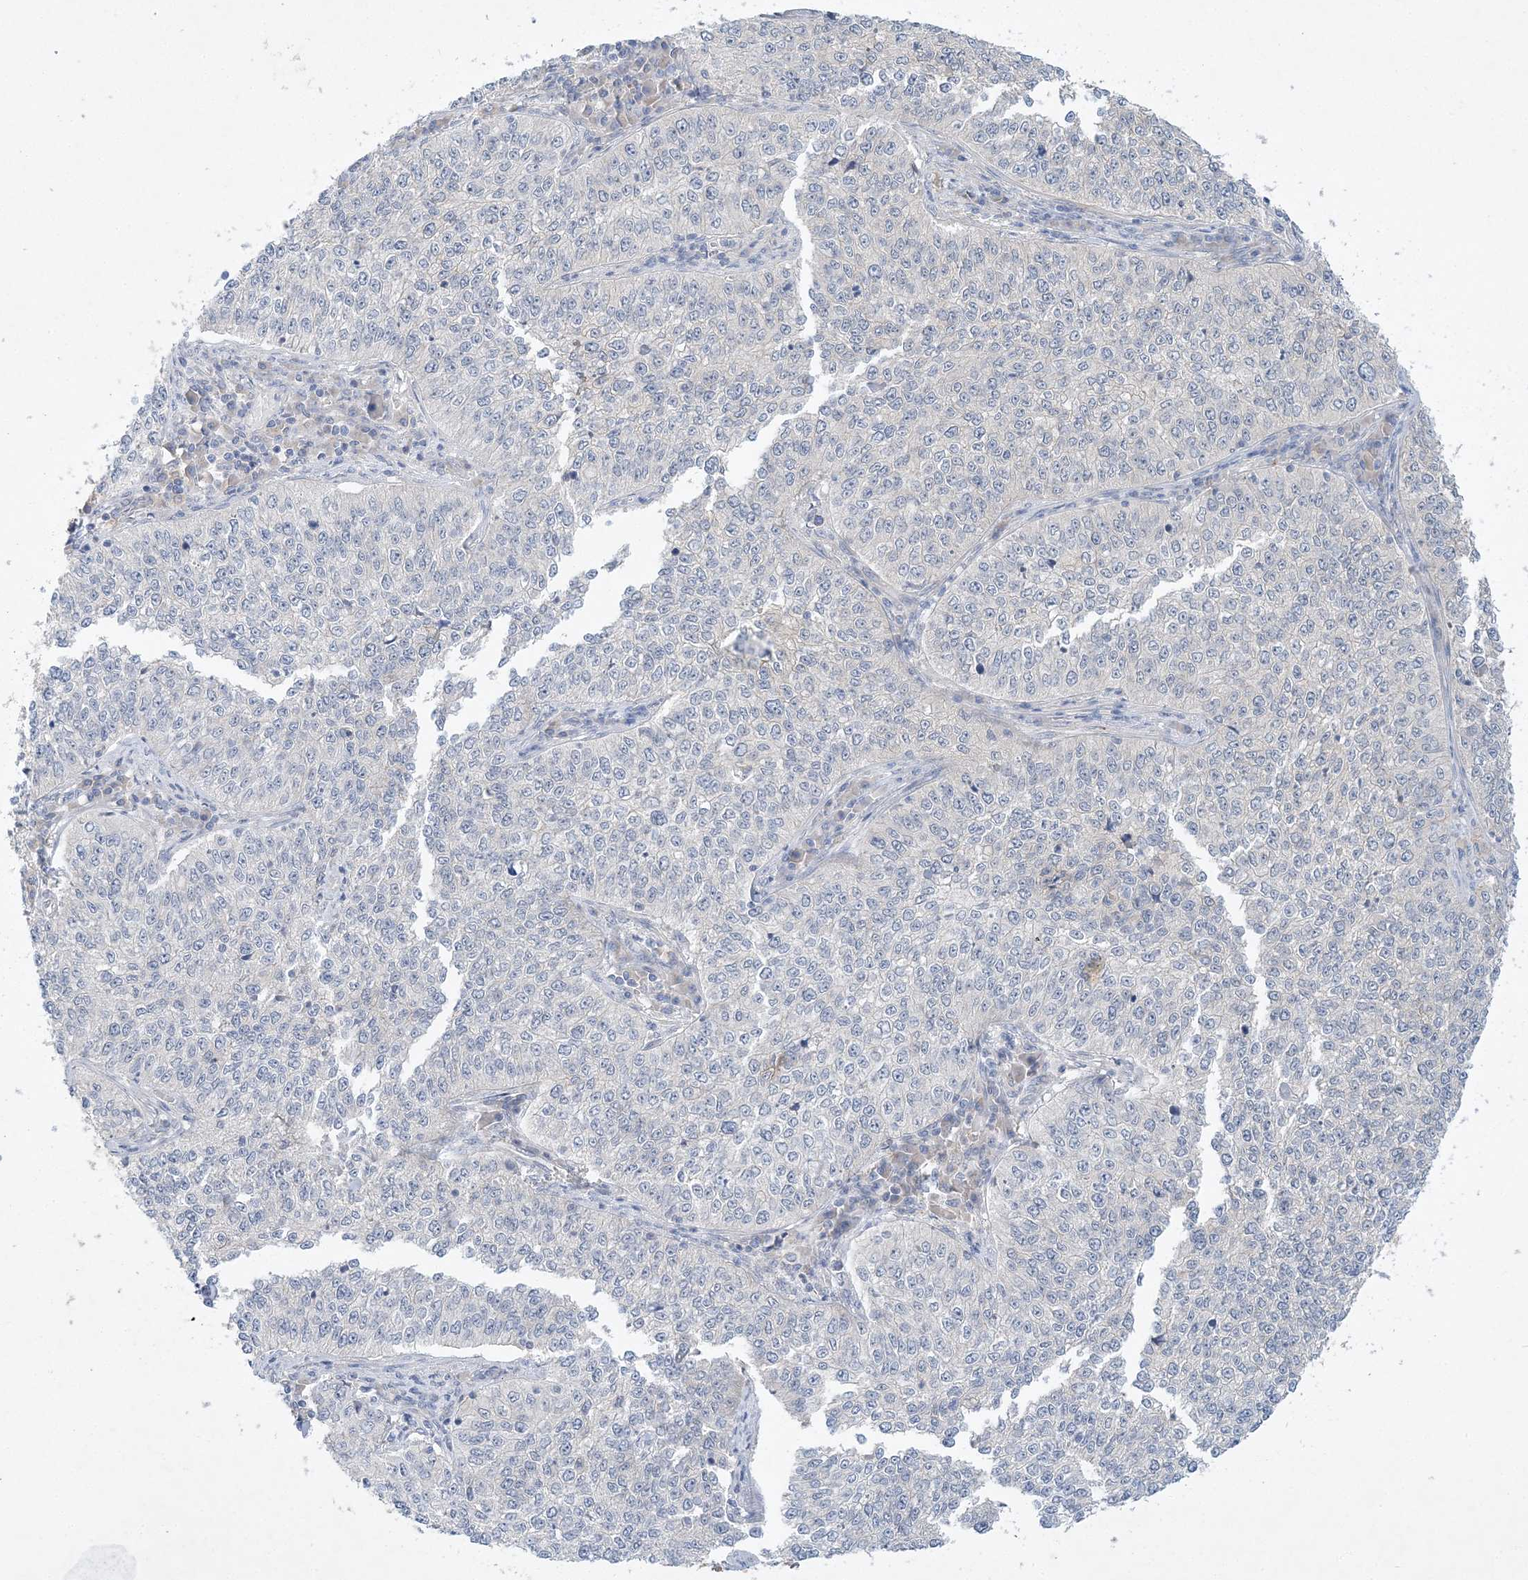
{"staining": {"intensity": "negative", "quantity": "none", "location": "none"}, "tissue": "cervical cancer", "cell_type": "Tumor cells", "image_type": "cancer", "snomed": [{"axis": "morphology", "description": "Squamous cell carcinoma, NOS"}, {"axis": "topography", "description": "Cervix"}], "caption": "Micrograph shows no significant protein staining in tumor cells of cervical squamous cell carcinoma.", "gene": "ANKRD35", "patient": {"sex": "female", "age": 35}}